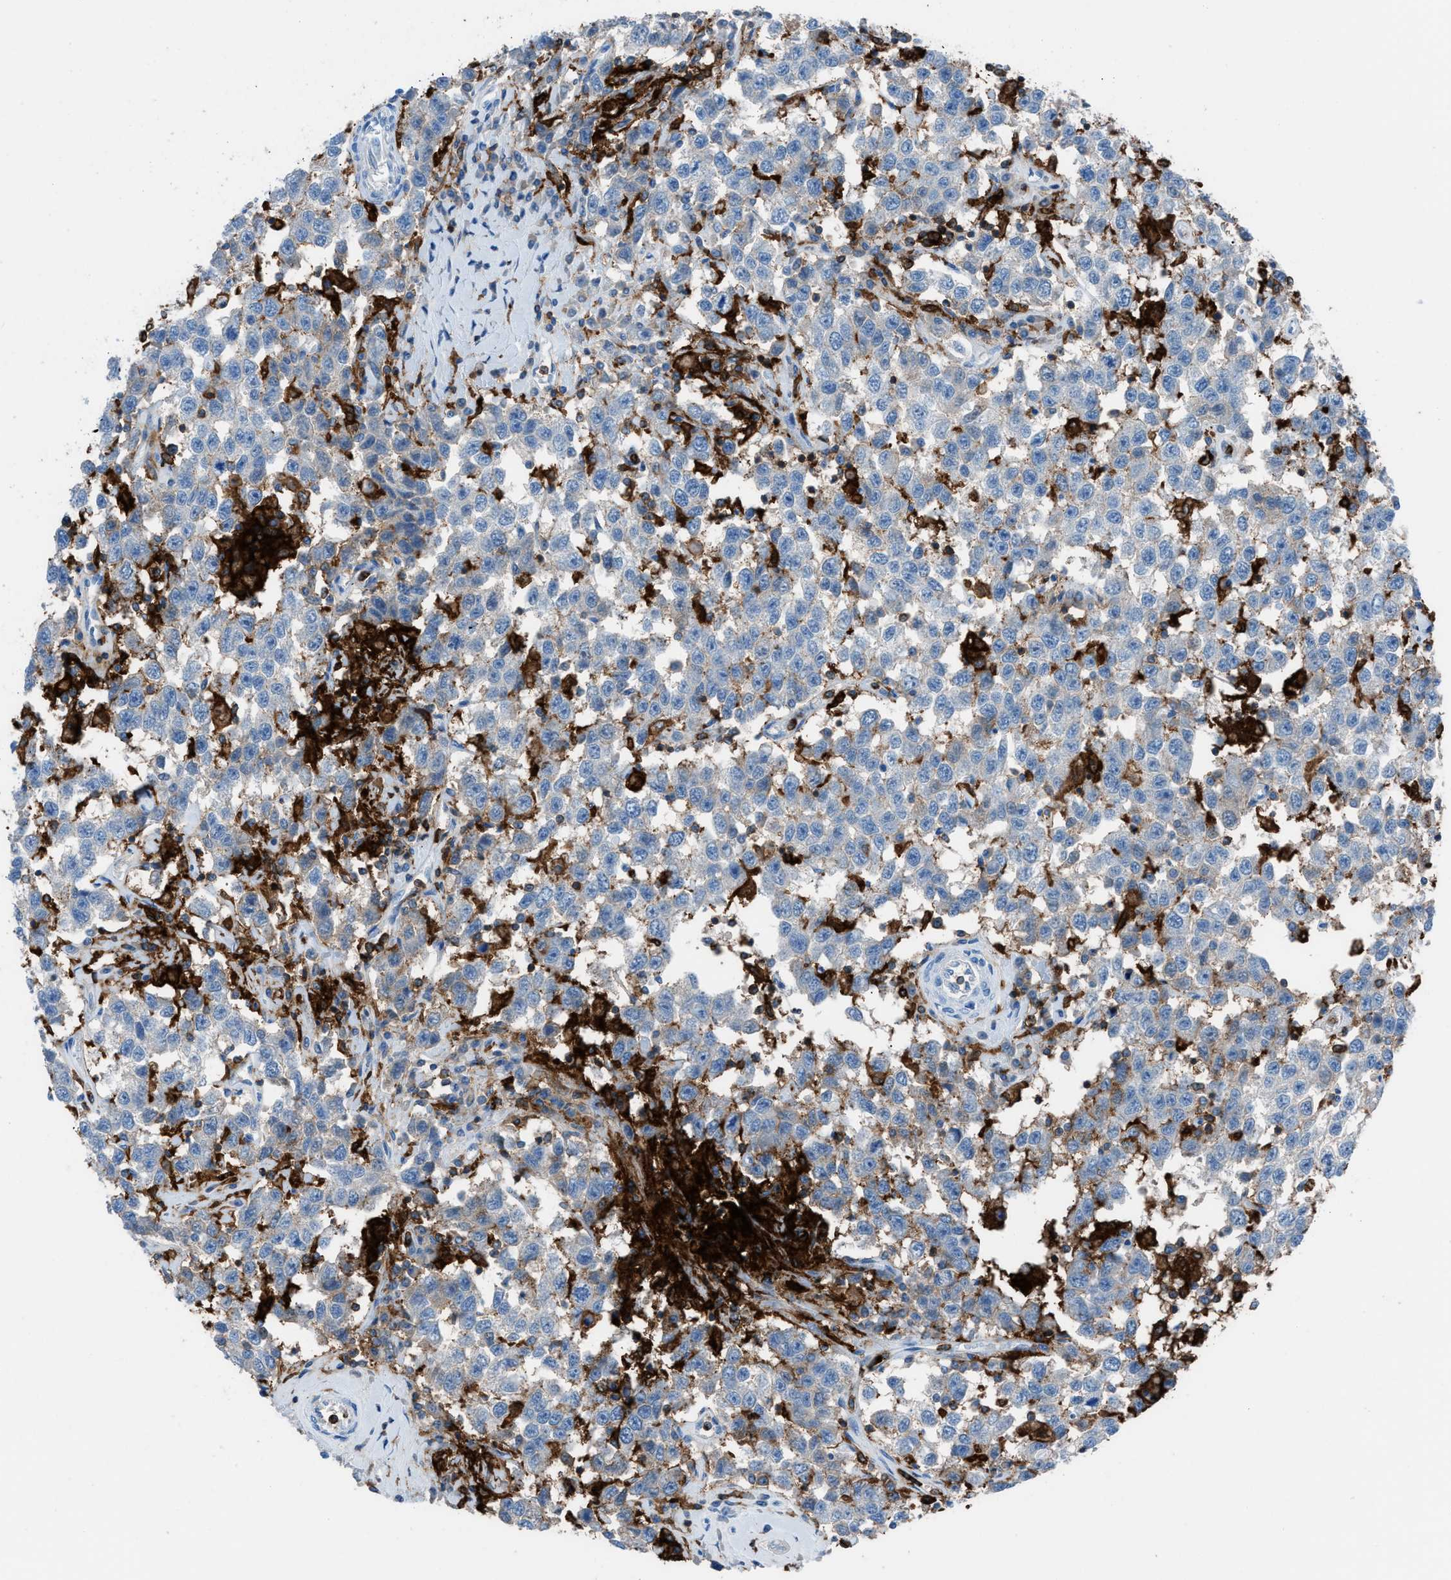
{"staining": {"intensity": "negative", "quantity": "none", "location": "none"}, "tissue": "testis cancer", "cell_type": "Tumor cells", "image_type": "cancer", "snomed": [{"axis": "morphology", "description": "Seminoma, NOS"}, {"axis": "topography", "description": "Testis"}], "caption": "An IHC photomicrograph of testis cancer is shown. There is no staining in tumor cells of testis cancer.", "gene": "ITGB2", "patient": {"sex": "male", "age": 41}}